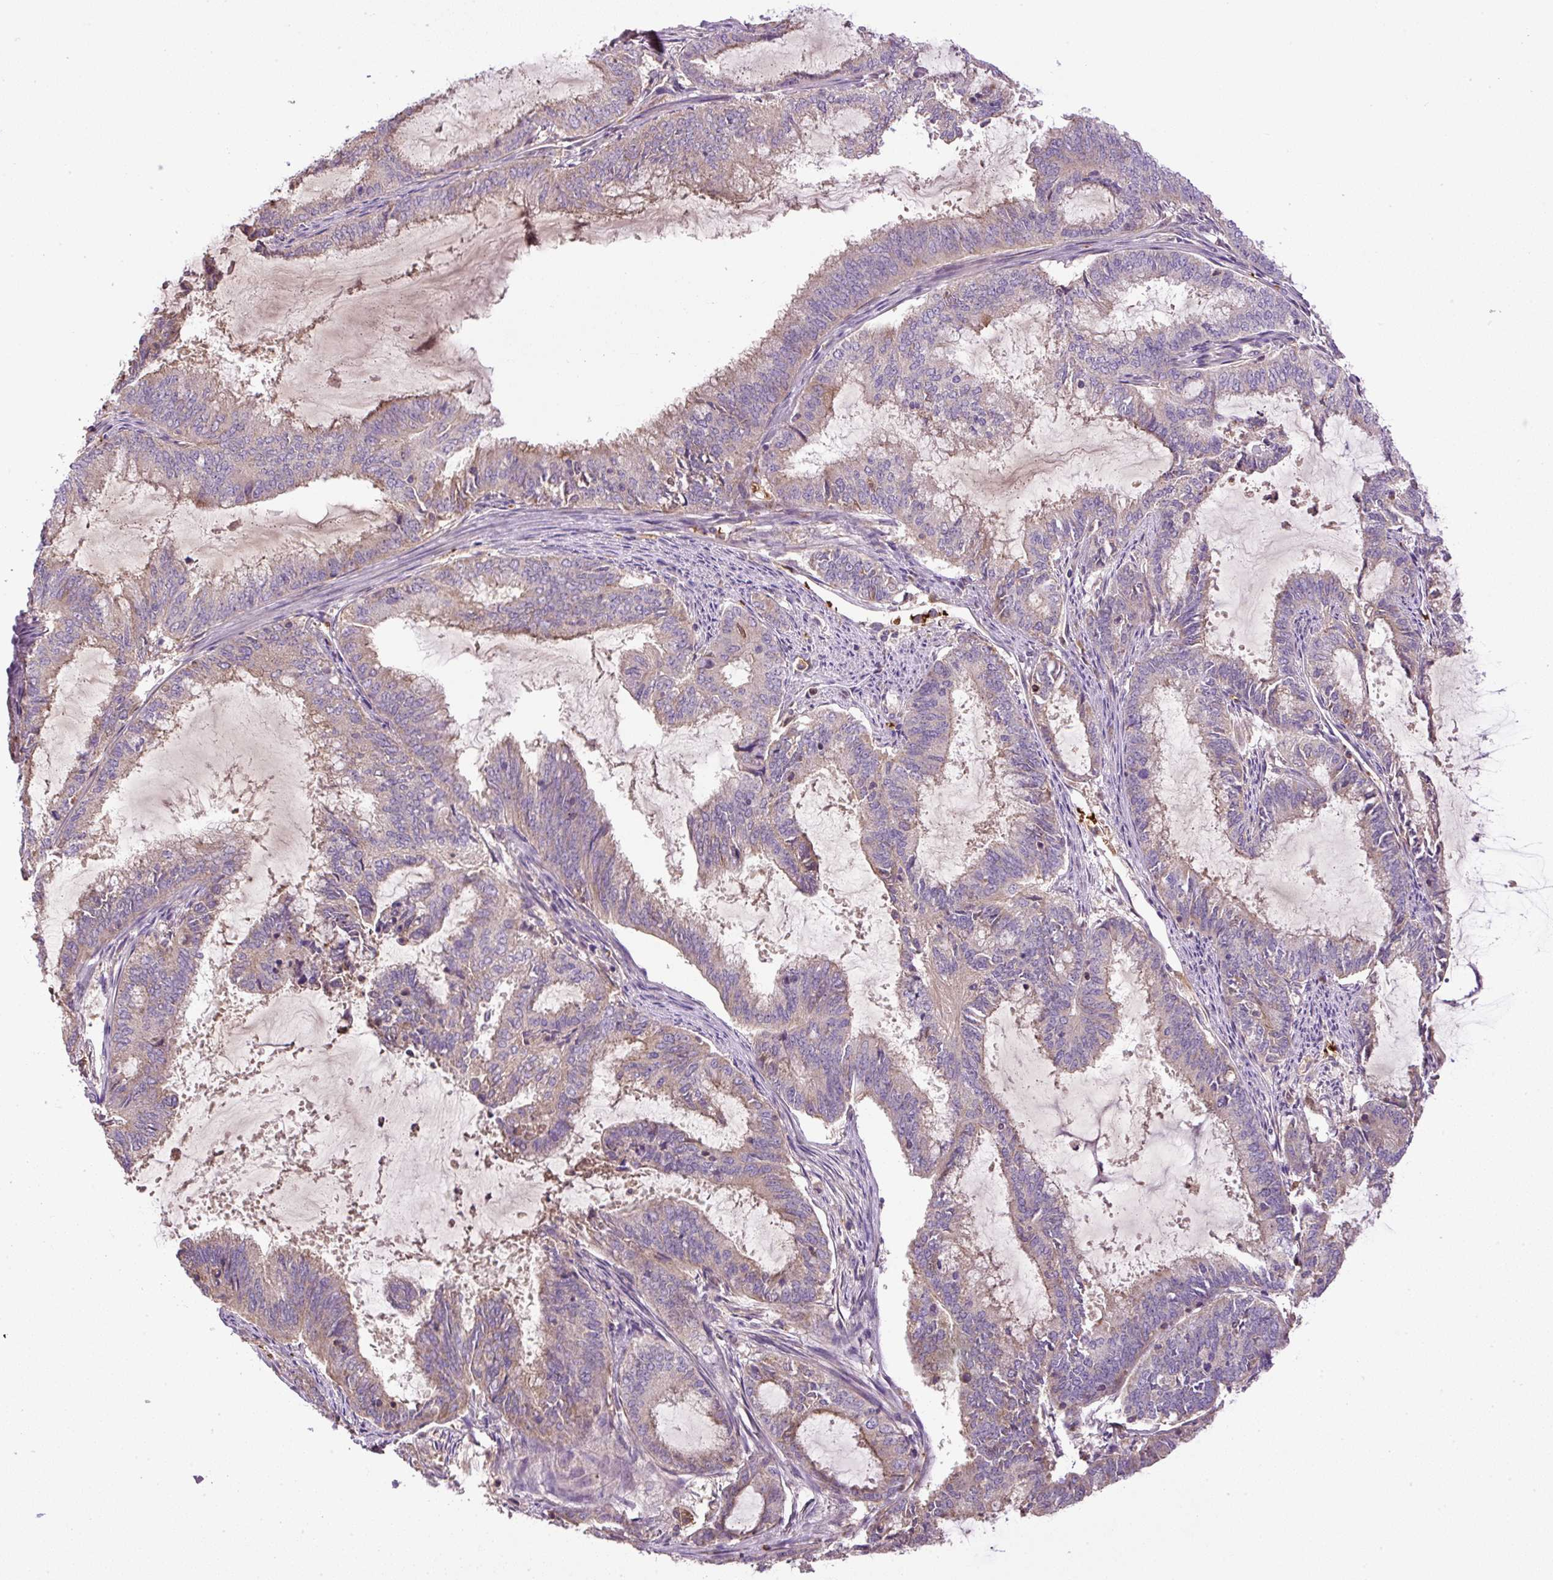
{"staining": {"intensity": "weak", "quantity": "<25%", "location": "cytoplasmic/membranous"}, "tissue": "endometrial cancer", "cell_type": "Tumor cells", "image_type": "cancer", "snomed": [{"axis": "morphology", "description": "Adenocarcinoma, NOS"}, {"axis": "topography", "description": "Endometrium"}], "caption": "Tumor cells show no significant staining in endometrial cancer (adenocarcinoma).", "gene": "CXCL13", "patient": {"sex": "female", "age": 51}}